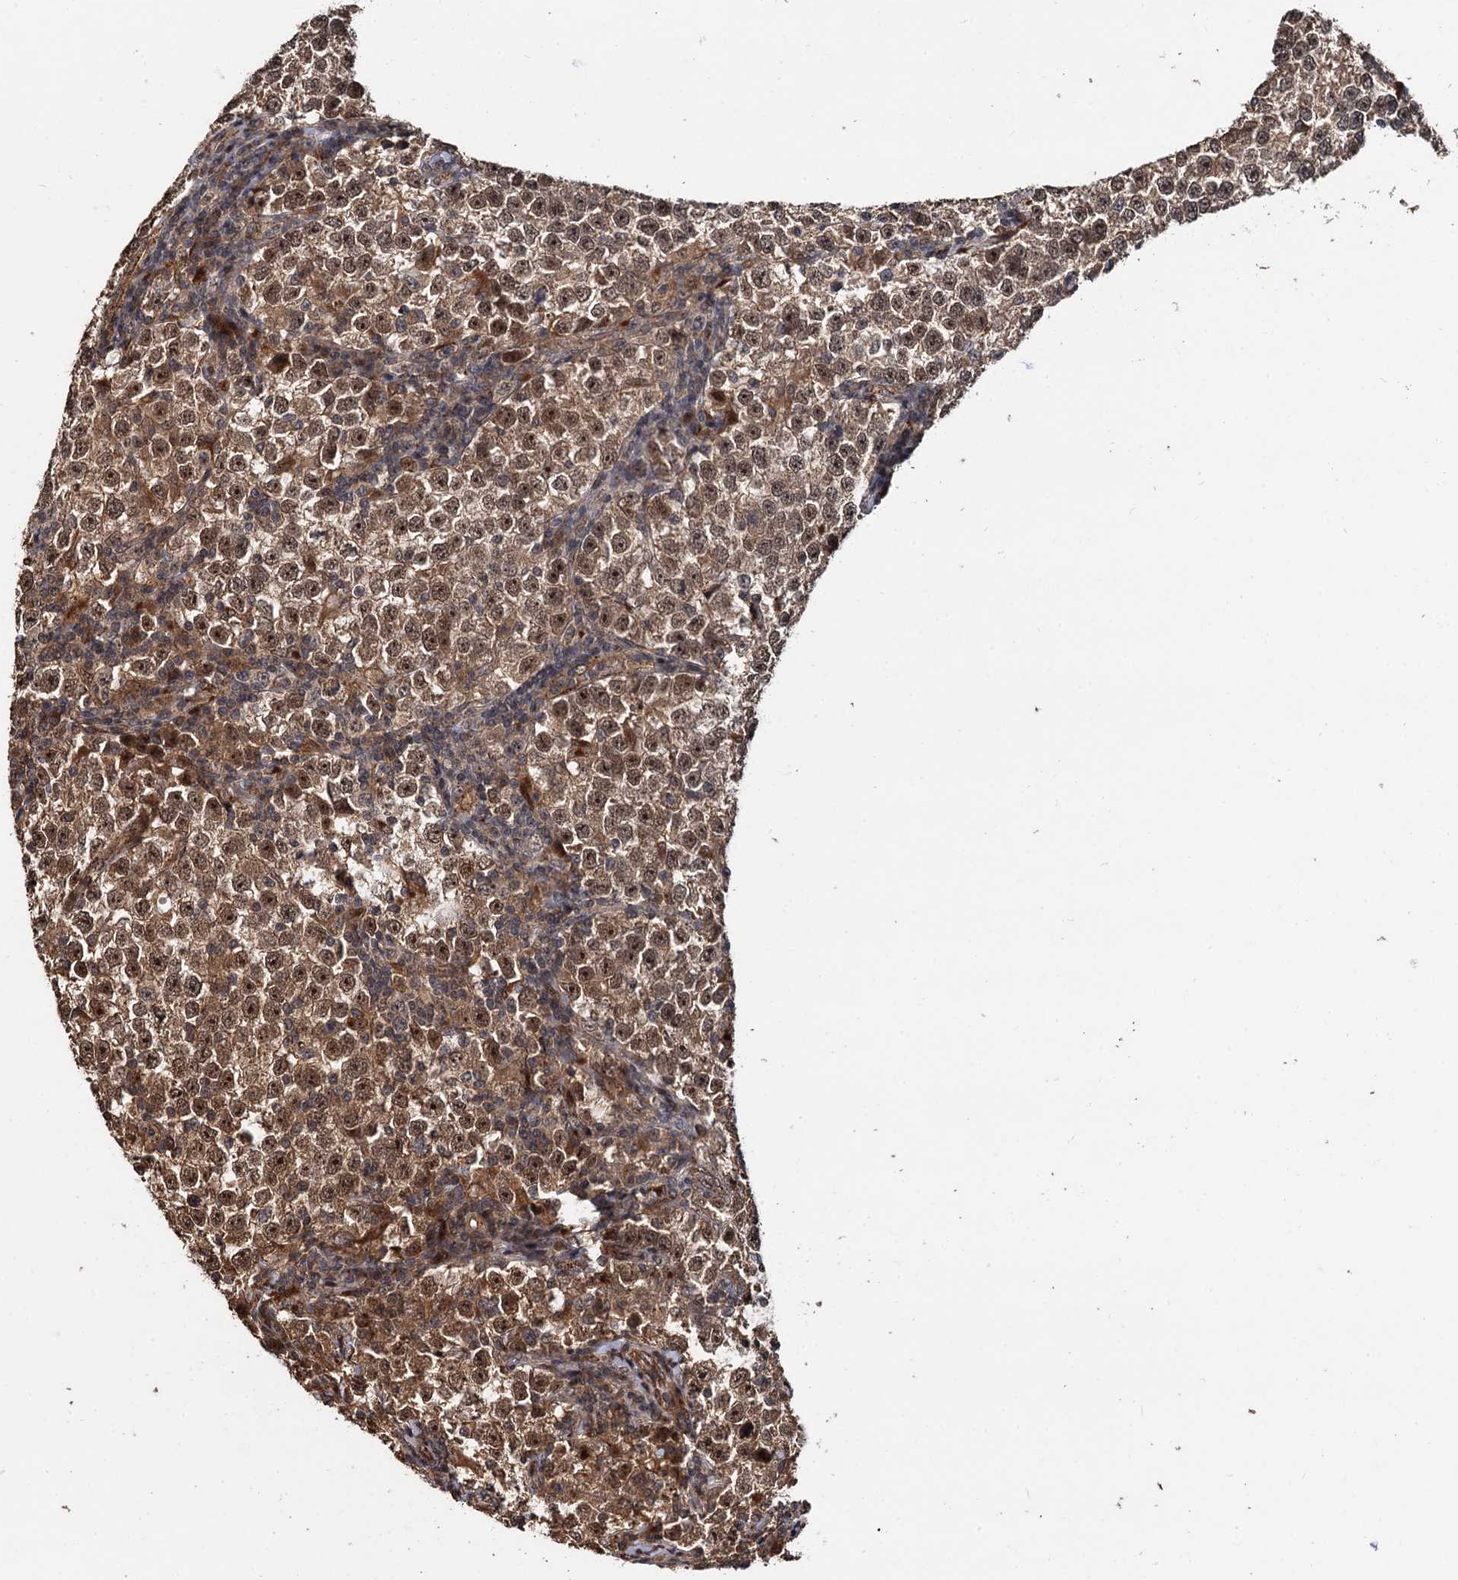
{"staining": {"intensity": "moderate", "quantity": ">75%", "location": "cytoplasmic/membranous,nuclear"}, "tissue": "testis cancer", "cell_type": "Tumor cells", "image_type": "cancer", "snomed": [{"axis": "morphology", "description": "Normal tissue, NOS"}, {"axis": "morphology", "description": "Seminoma, NOS"}, {"axis": "topography", "description": "Testis"}], "caption": "Testis cancer stained with DAB IHC exhibits medium levels of moderate cytoplasmic/membranous and nuclear positivity in approximately >75% of tumor cells.", "gene": "CEP192", "patient": {"sex": "male", "age": 43}}